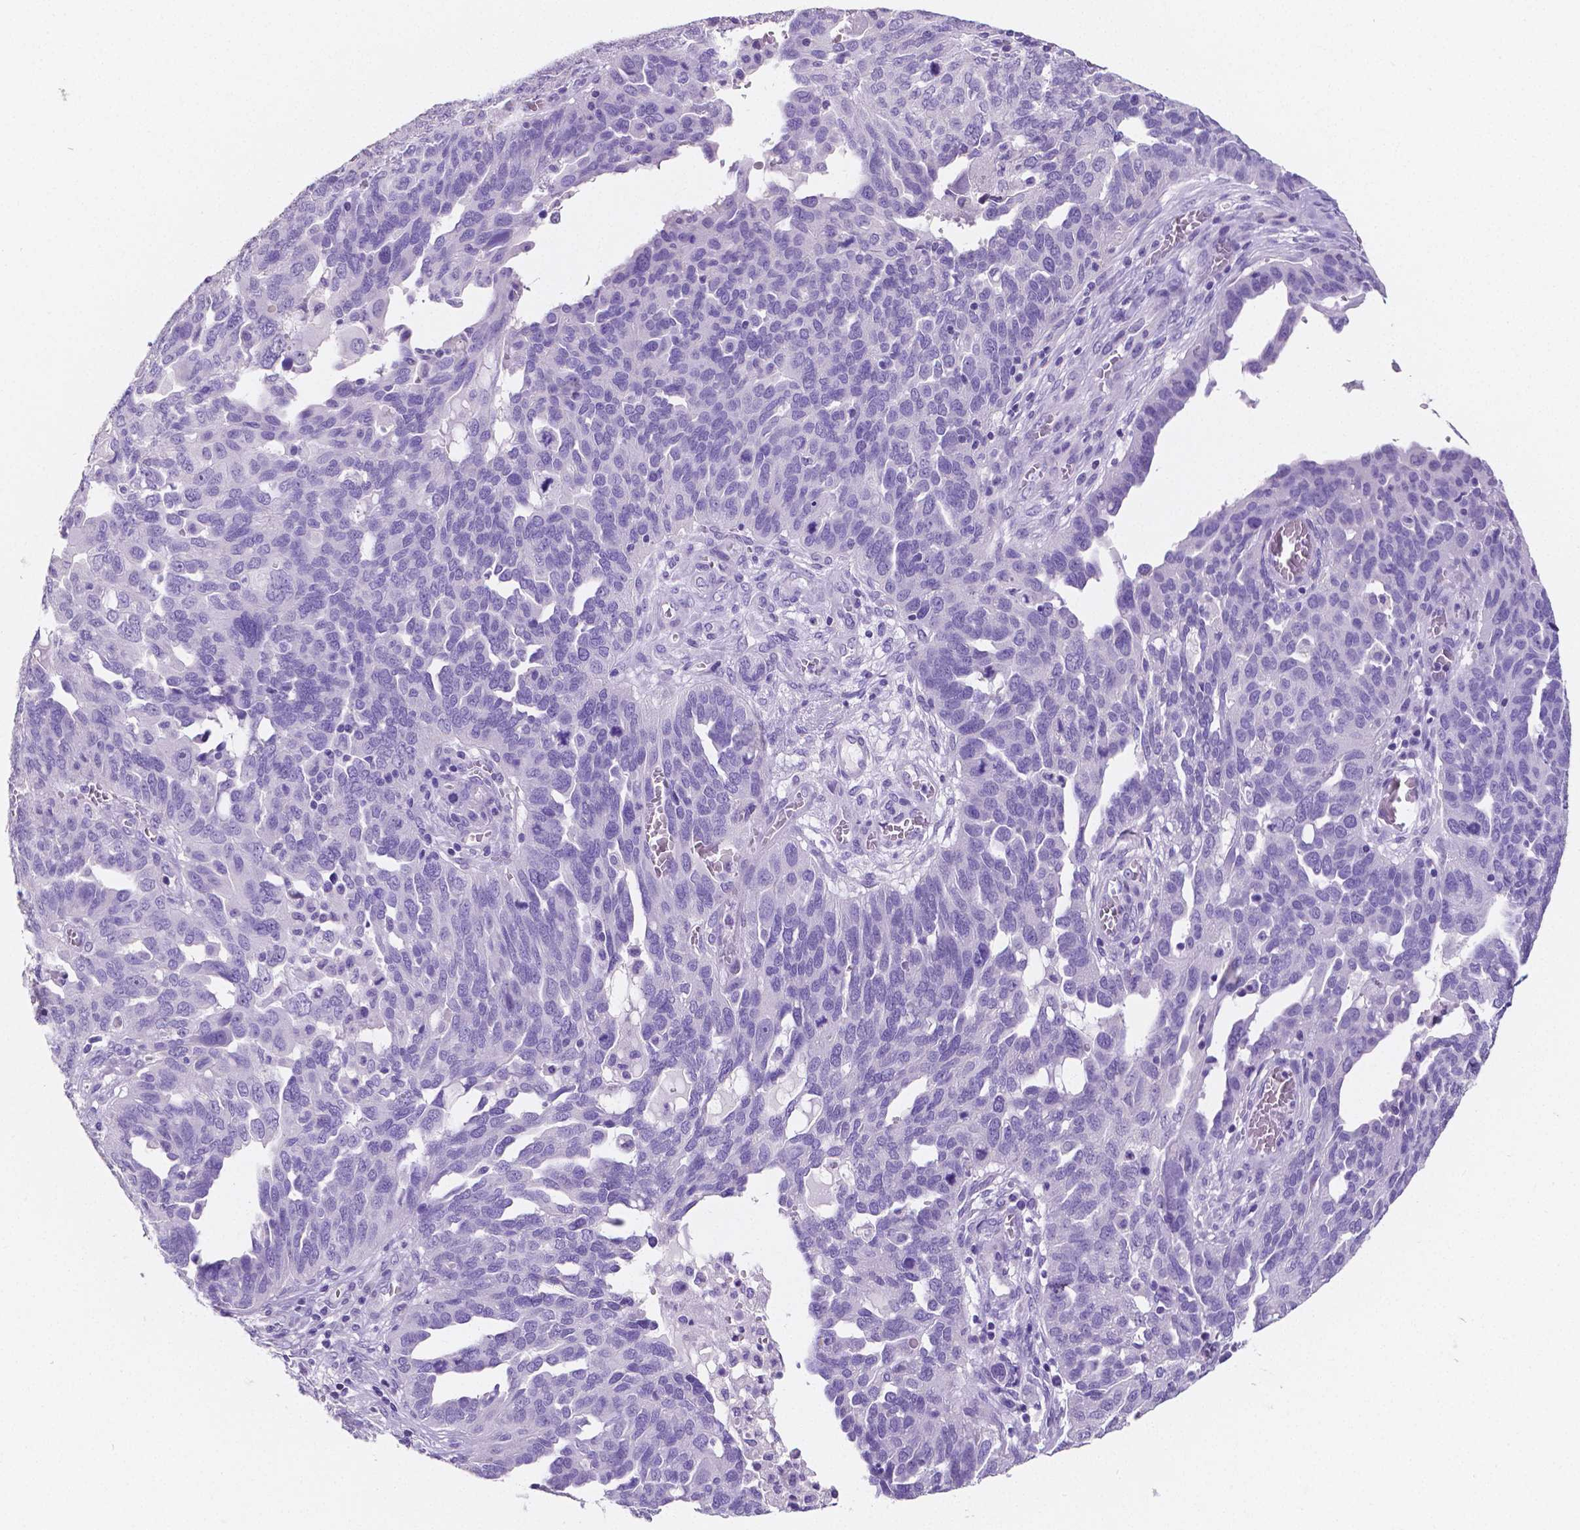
{"staining": {"intensity": "negative", "quantity": "none", "location": "none"}, "tissue": "ovarian cancer", "cell_type": "Tumor cells", "image_type": "cancer", "snomed": [{"axis": "morphology", "description": "Carcinoma, endometroid"}, {"axis": "topography", "description": "Soft tissue"}, {"axis": "topography", "description": "Ovary"}], "caption": "Immunohistochemistry histopathology image of ovarian endometroid carcinoma stained for a protein (brown), which reveals no positivity in tumor cells. (DAB immunohistochemistry visualized using brightfield microscopy, high magnification).", "gene": "SATB2", "patient": {"sex": "female", "age": 52}}